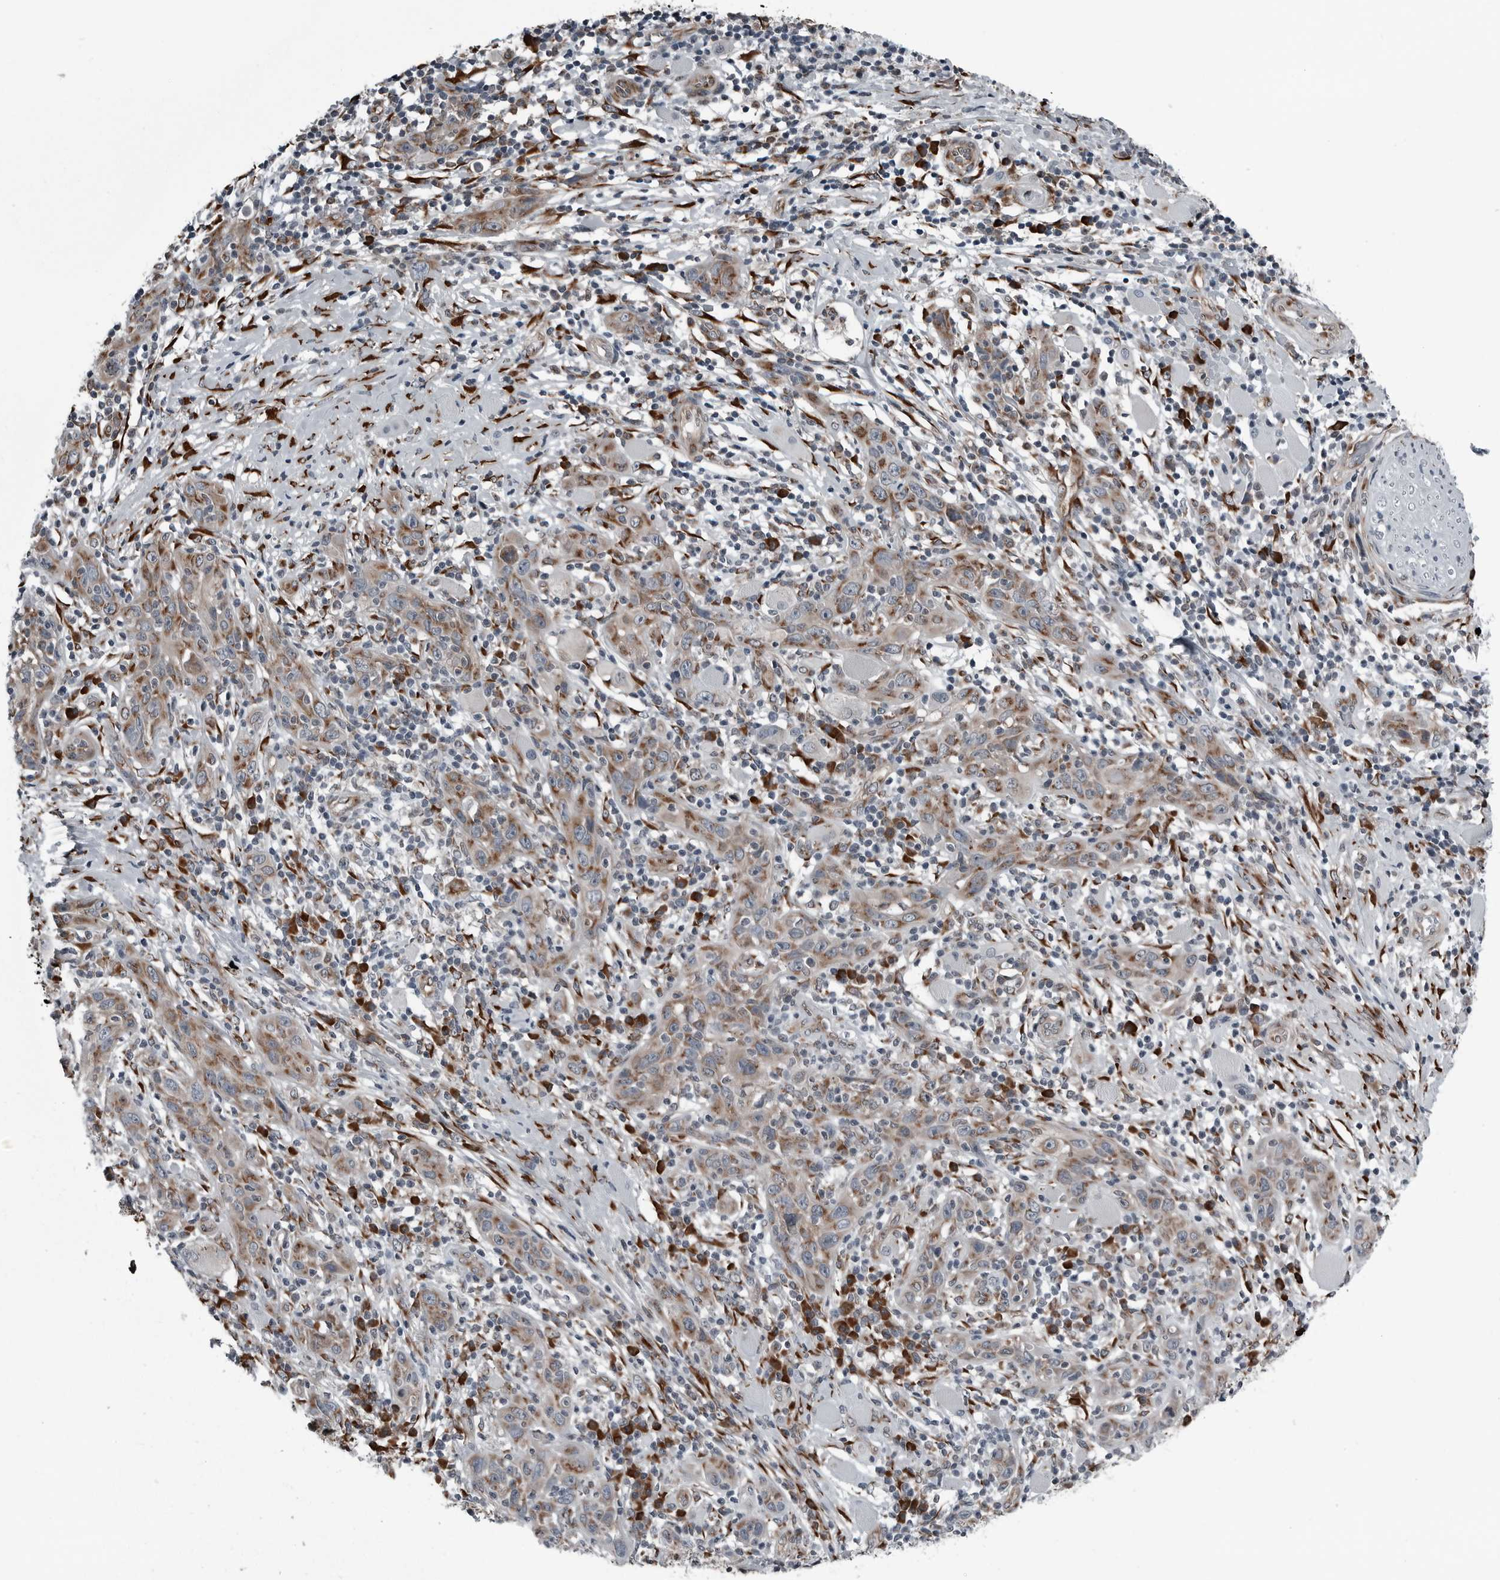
{"staining": {"intensity": "moderate", "quantity": ">75%", "location": "cytoplasmic/membranous"}, "tissue": "skin cancer", "cell_type": "Tumor cells", "image_type": "cancer", "snomed": [{"axis": "morphology", "description": "Squamous cell carcinoma, NOS"}, {"axis": "topography", "description": "Skin"}], "caption": "Protein staining of skin cancer tissue reveals moderate cytoplasmic/membranous expression in about >75% of tumor cells.", "gene": "CEP85", "patient": {"sex": "female", "age": 88}}